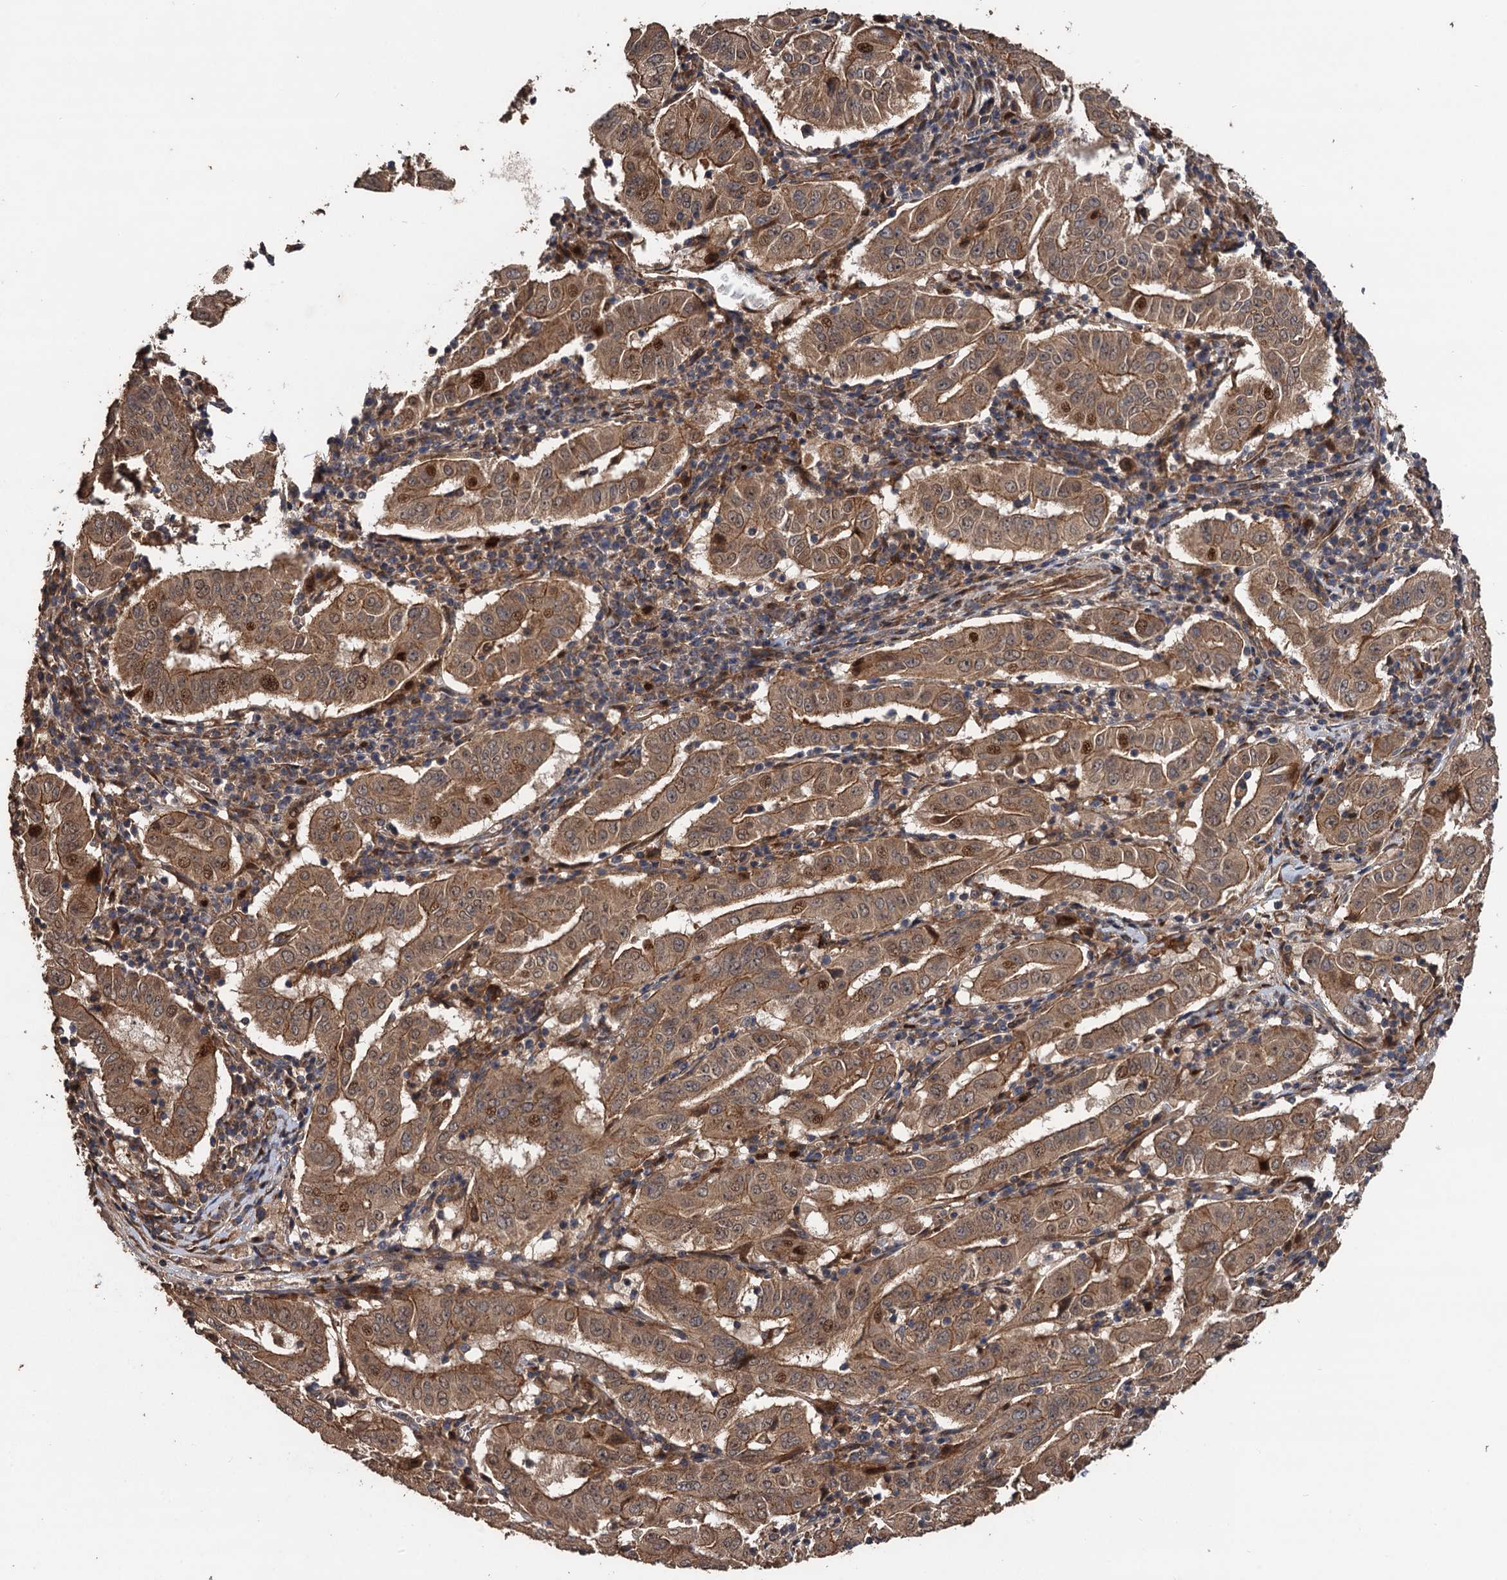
{"staining": {"intensity": "moderate", "quantity": ">75%", "location": "cytoplasmic/membranous,nuclear"}, "tissue": "pancreatic cancer", "cell_type": "Tumor cells", "image_type": "cancer", "snomed": [{"axis": "morphology", "description": "Adenocarcinoma, NOS"}, {"axis": "topography", "description": "Pancreas"}], "caption": "IHC micrograph of pancreatic cancer (adenocarcinoma) stained for a protein (brown), which demonstrates medium levels of moderate cytoplasmic/membranous and nuclear staining in approximately >75% of tumor cells.", "gene": "TMEM39B", "patient": {"sex": "male", "age": 63}}